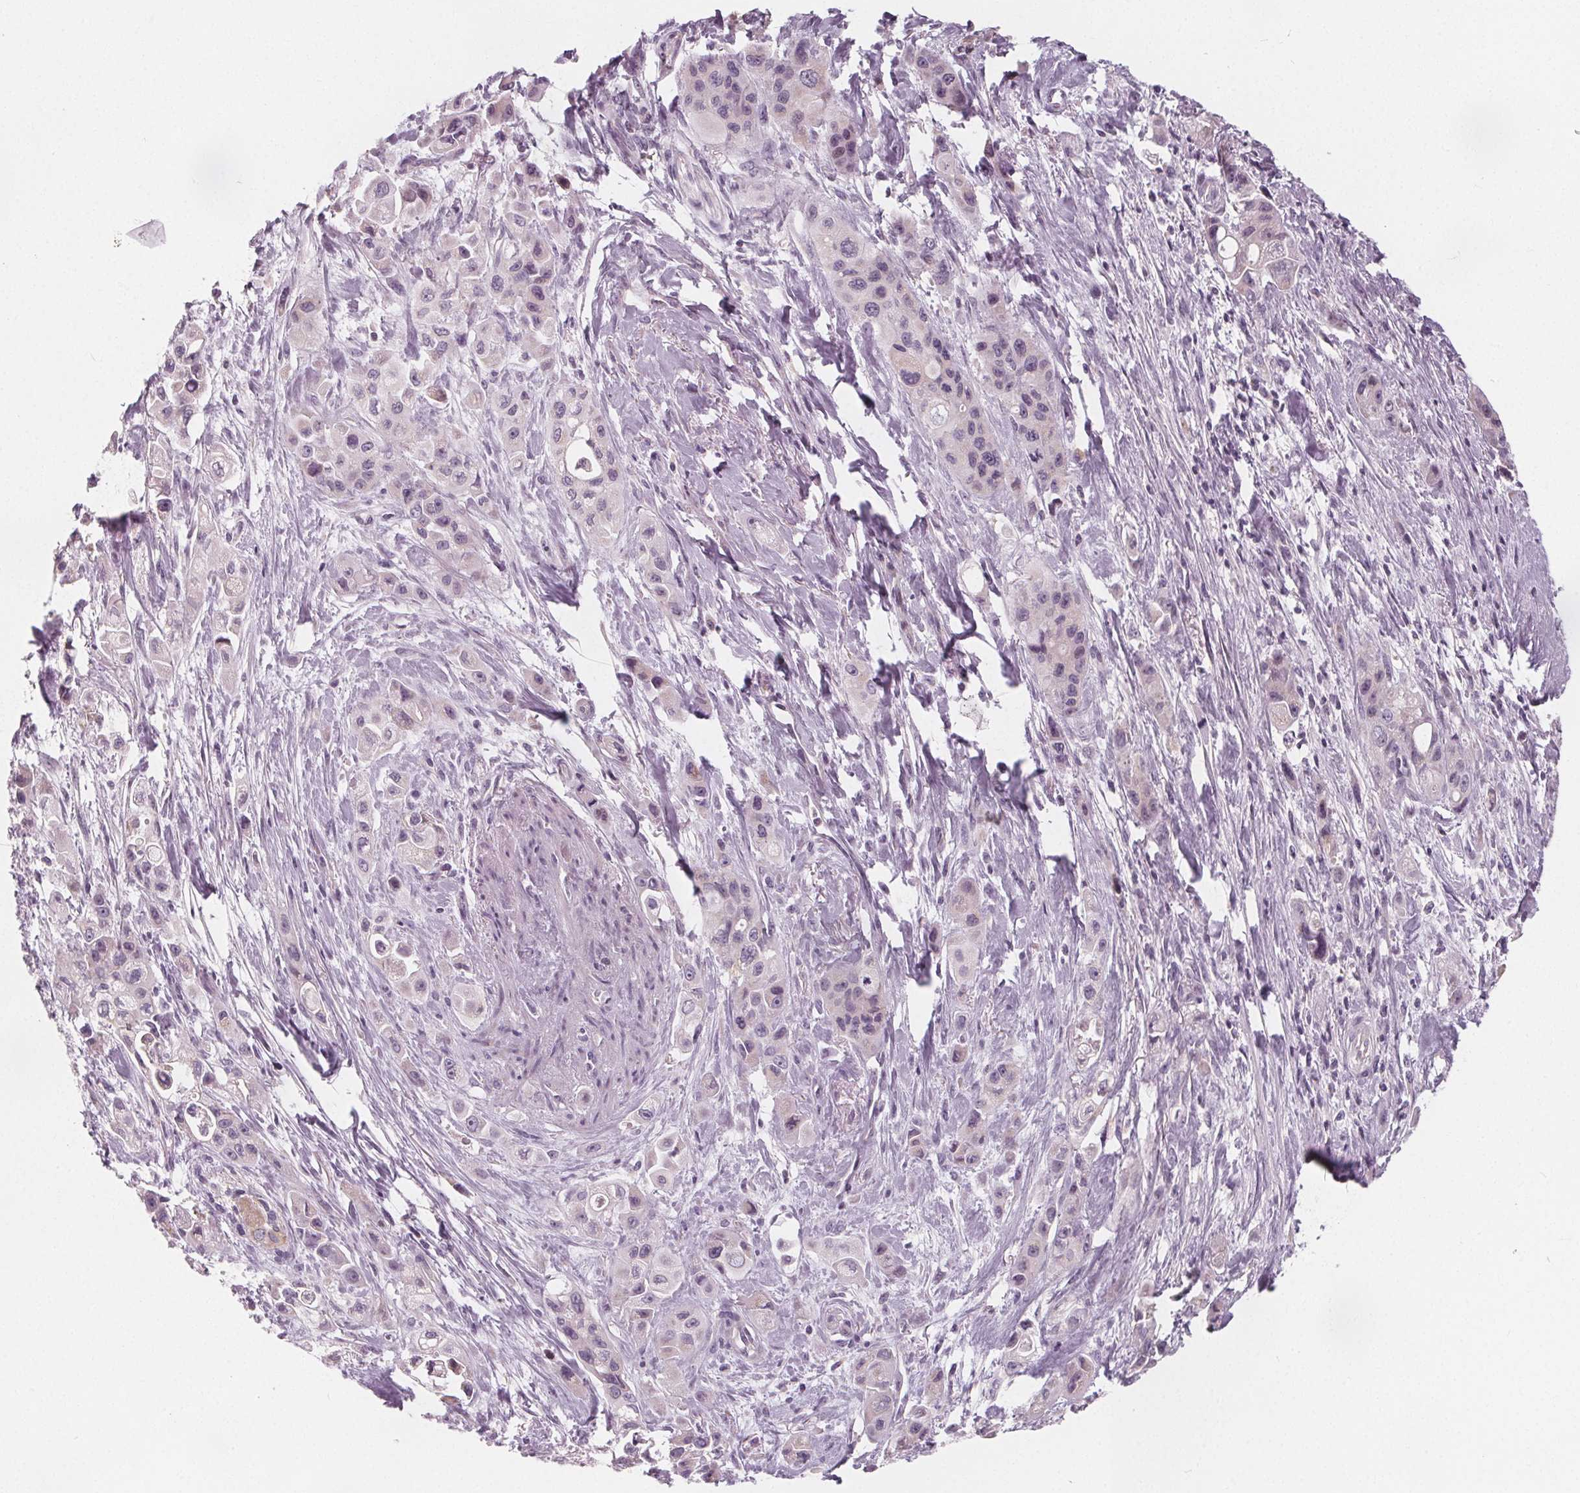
{"staining": {"intensity": "negative", "quantity": "none", "location": "none"}, "tissue": "pancreatic cancer", "cell_type": "Tumor cells", "image_type": "cancer", "snomed": [{"axis": "morphology", "description": "Adenocarcinoma, NOS"}, {"axis": "topography", "description": "Pancreas"}], "caption": "Tumor cells show no significant positivity in pancreatic adenocarcinoma.", "gene": "NUP210L", "patient": {"sex": "female", "age": 66}}